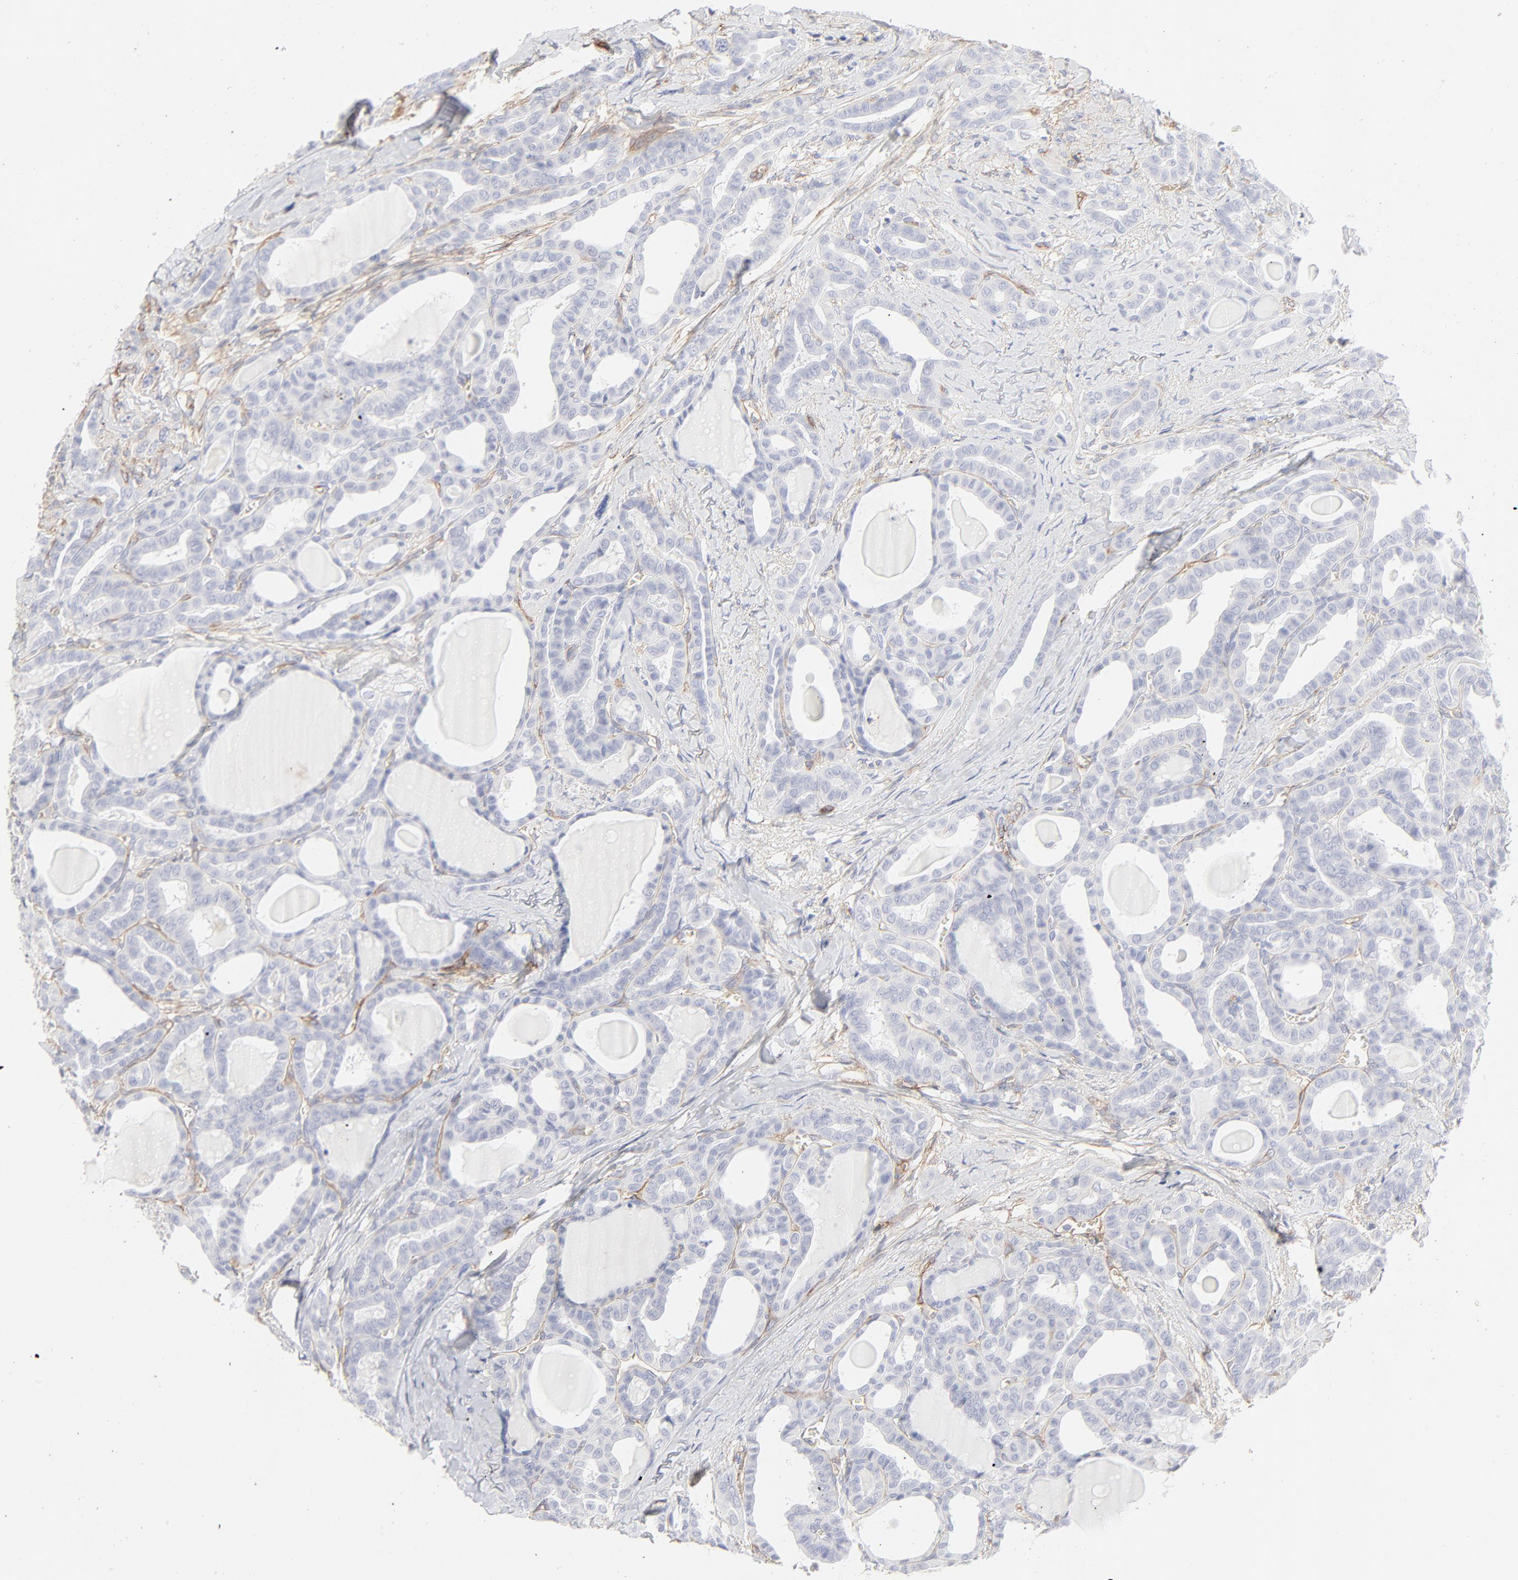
{"staining": {"intensity": "negative", "quantity": "none", "location": "none"}, "tissue": "thyroid cancer", "cell_type": "Tumor cells", "image_type": "cancer", "snomed": [{"axis": "morphology", "description": "Carcinoma, NOS"}, {"axis": "topography", "description": "Thyroid gland"}], "caption": "A high-resolution image shows immunohistochemistry staining of thyroid cancer (carcinoma), which reveals no significant staining in tumor cells. (DAB immunohistochemistry (IHC), high magnification).", "gene": "ITGA5", "patient": {"sex": "female", "age": 91}}